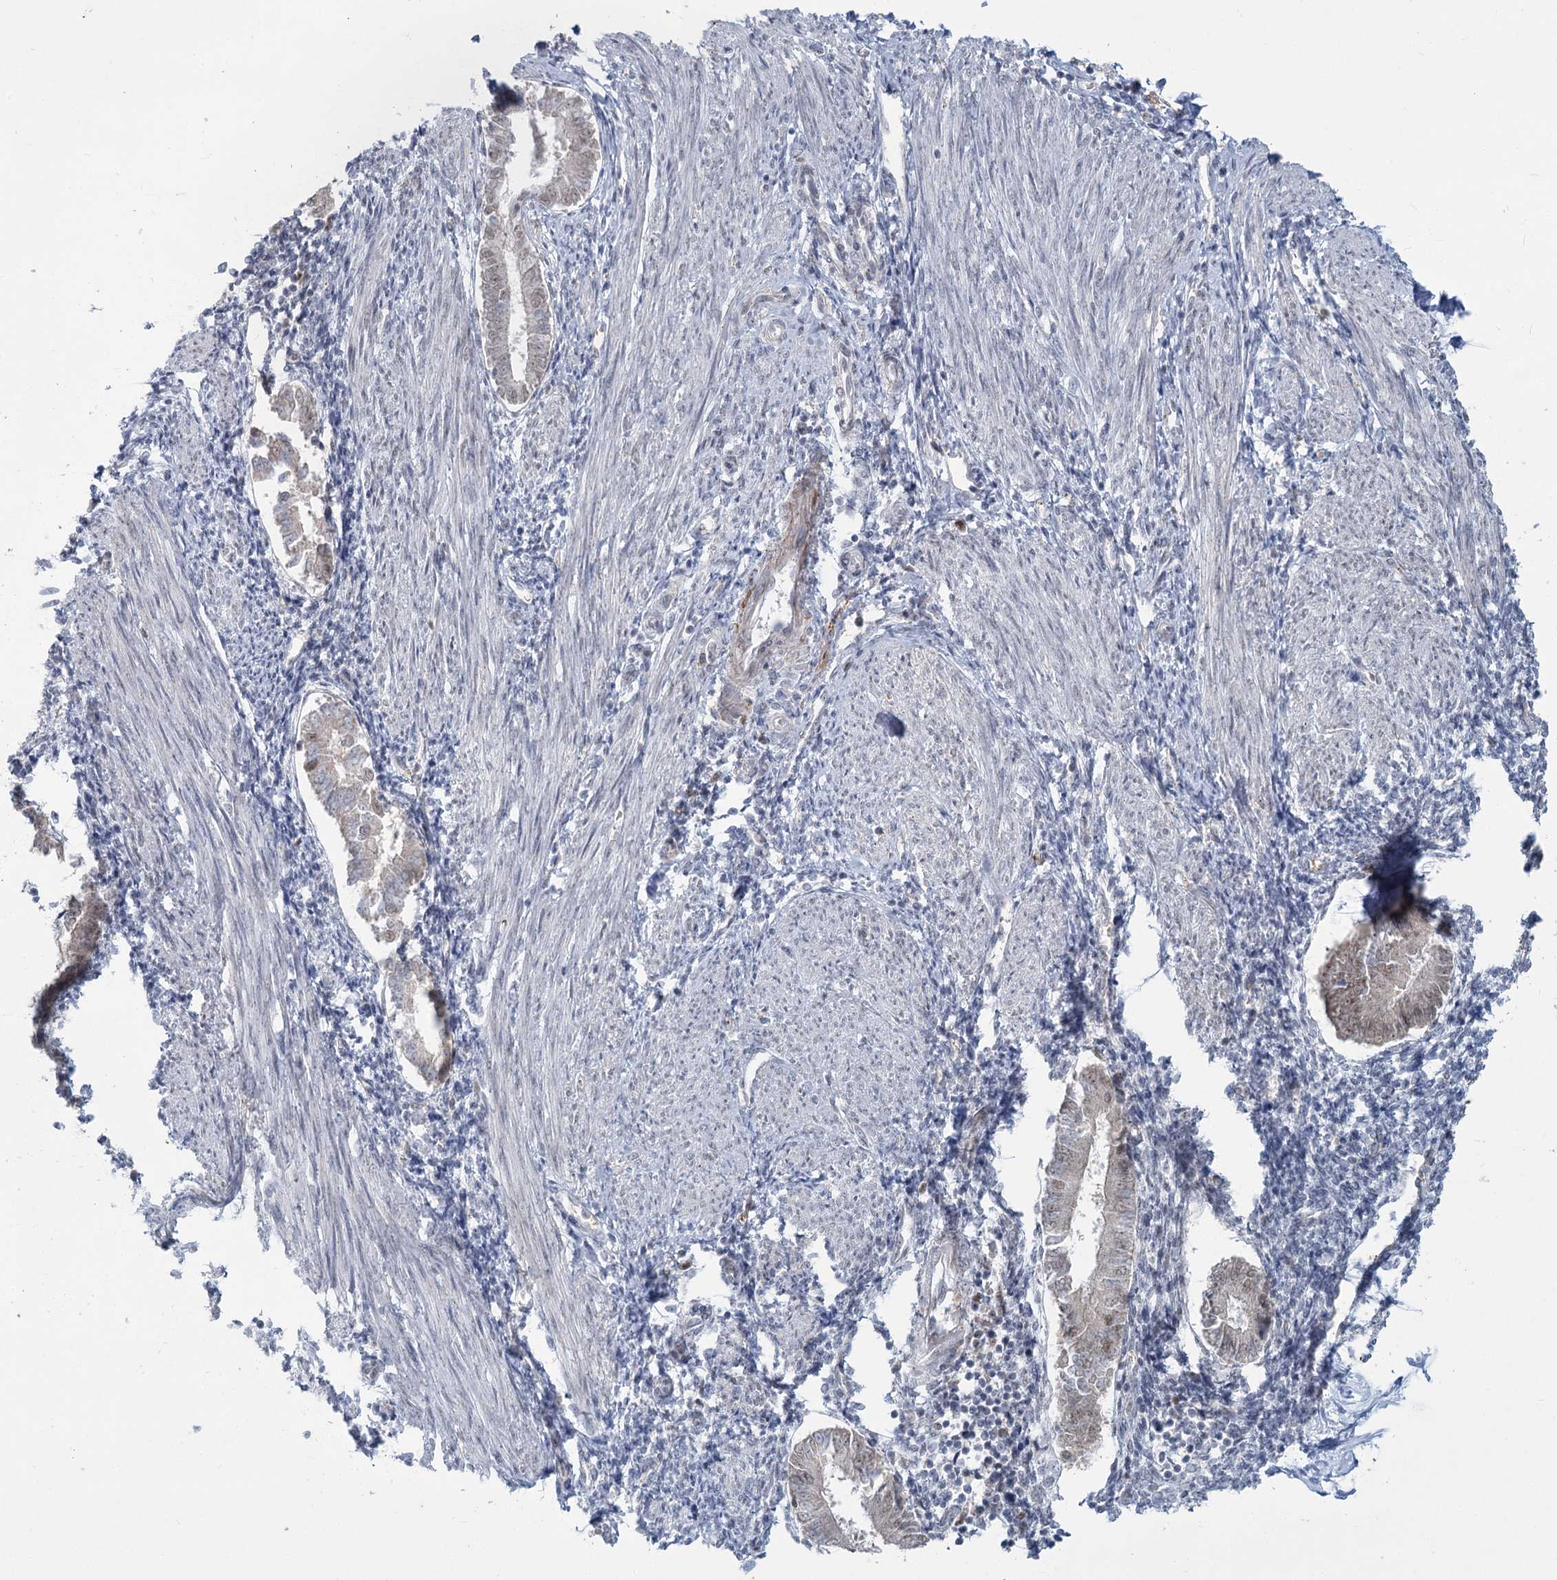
{"staining": {"intensity": "negative", "quantity": "none", "location": "none"}, "tissue": "endometrium", "cell_type": "Cells in endometrial stroma", "image_type": "normal", "snomed": [{"axis": "morphology", "description": "Normal tissue, NOS"}, {"axis": "topography", "description": "Uterus"}, {"axis": "topography", "description": "Endometrium"}], "caption": "The immunohistochemistry micrograph has no significant expression in cells in endometrial stroma of endometrium. (Stains: DAB immunohistochemistry with hematoxylin counter stain, Microscopy: brightfield microscopy at high magnification).", "gene": "MTG1", "patient": {"sex": "female", "age": 48}}